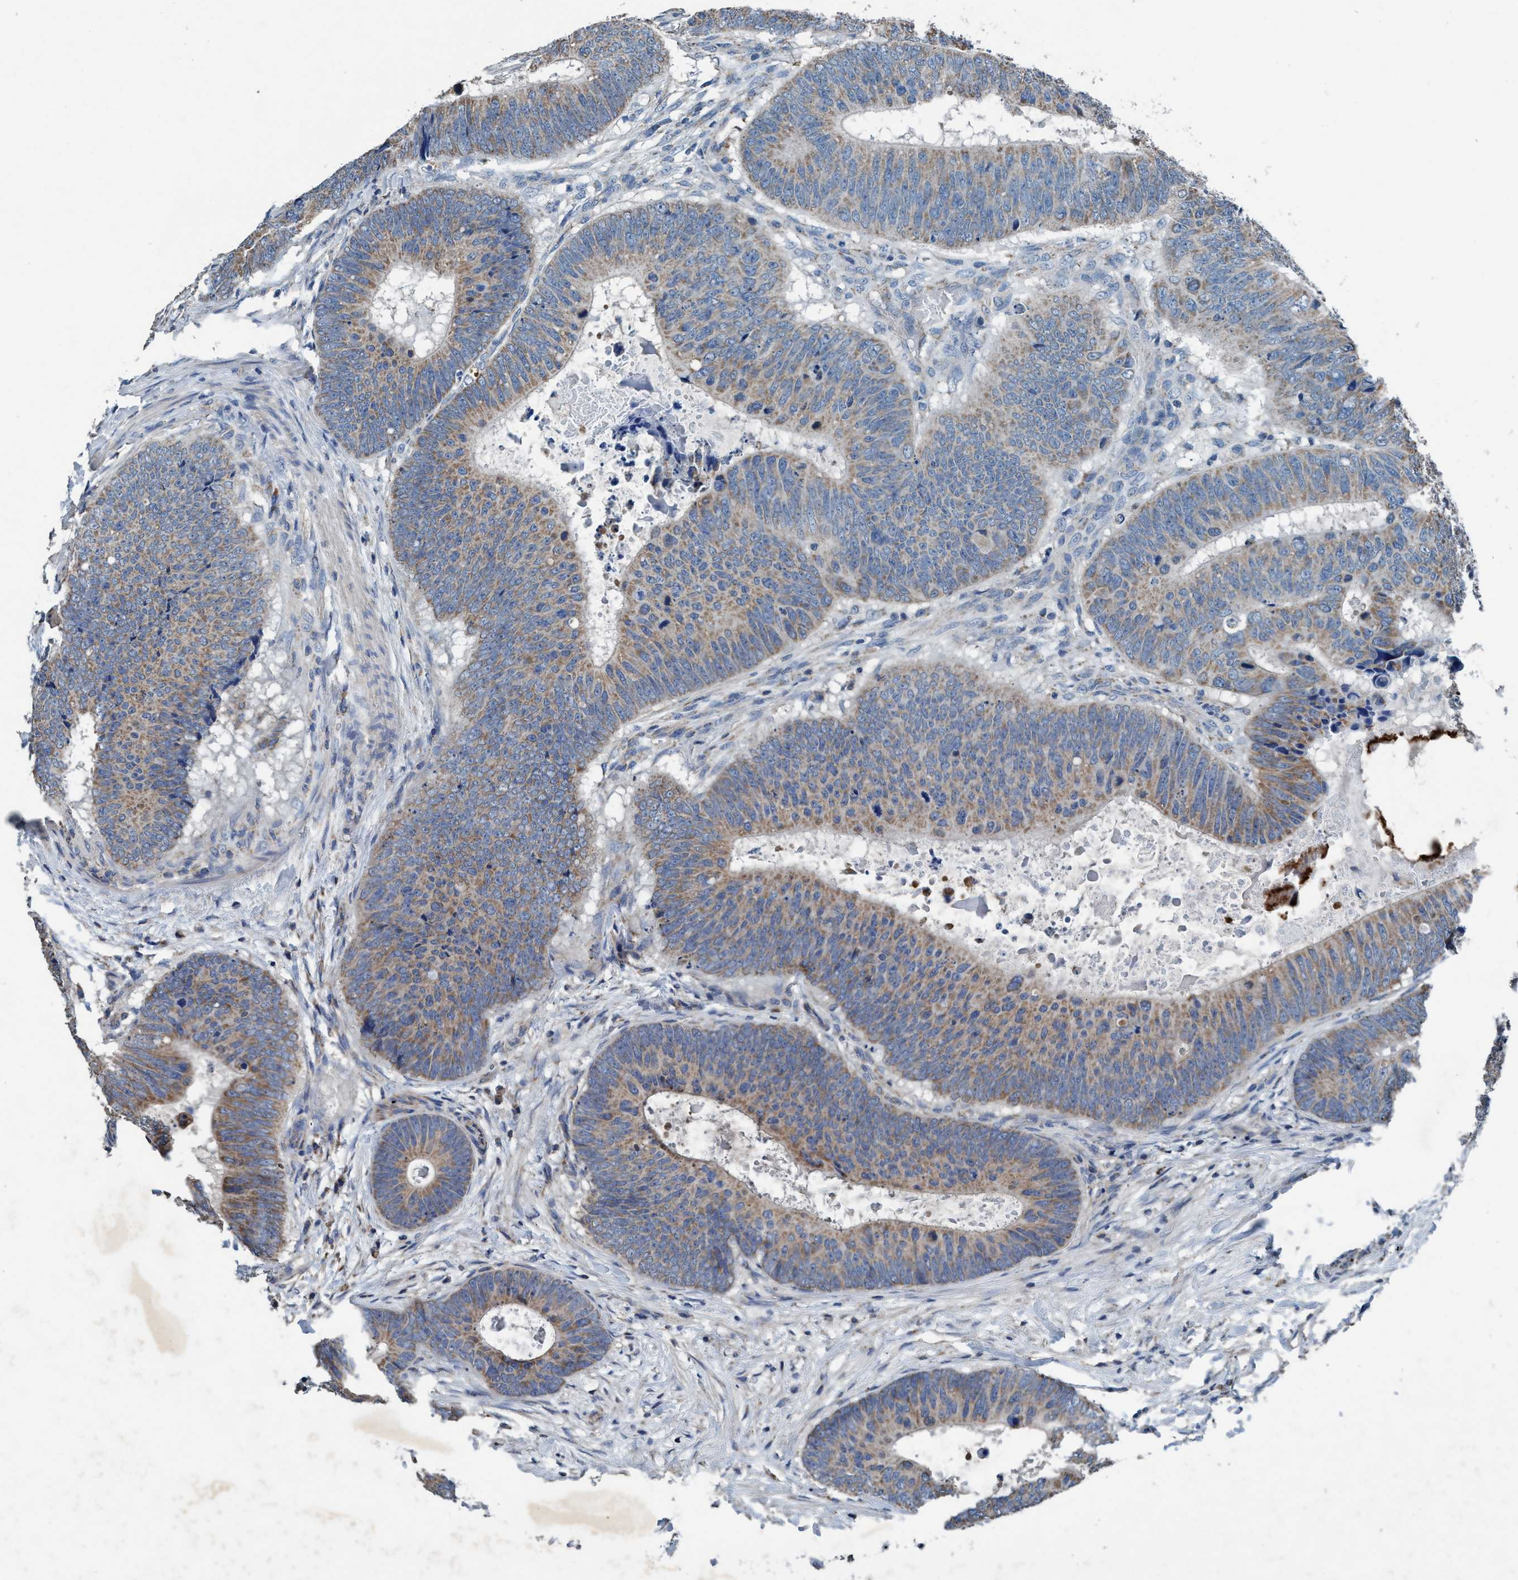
{"staining": {"intensity": "moderate", "quantity": ">75%", "location": "cytoplasmic/membranous"}, "tissue": "colorectal cancer", "cell_type": "Tumor cells", "image_type": "cancer", "snomed": [{"axis": "morphology", "description": "Adenocarcinoma, NOS"}, {"axis": "topography", "description": "Colon"}], "caption": "Adenocarcinoma (colorectal) was stained to show a protein in brown. There is medium levels of moderate cytoplasmic/membranous positivity in approximately >75% of tumor cells. (DAB (3,3'-diaminobenzidine) = brown stain, brightfield microscopy at high magnification).", "gene": "ANKFN1", "patient": {"sex": "male", "age": 56}}